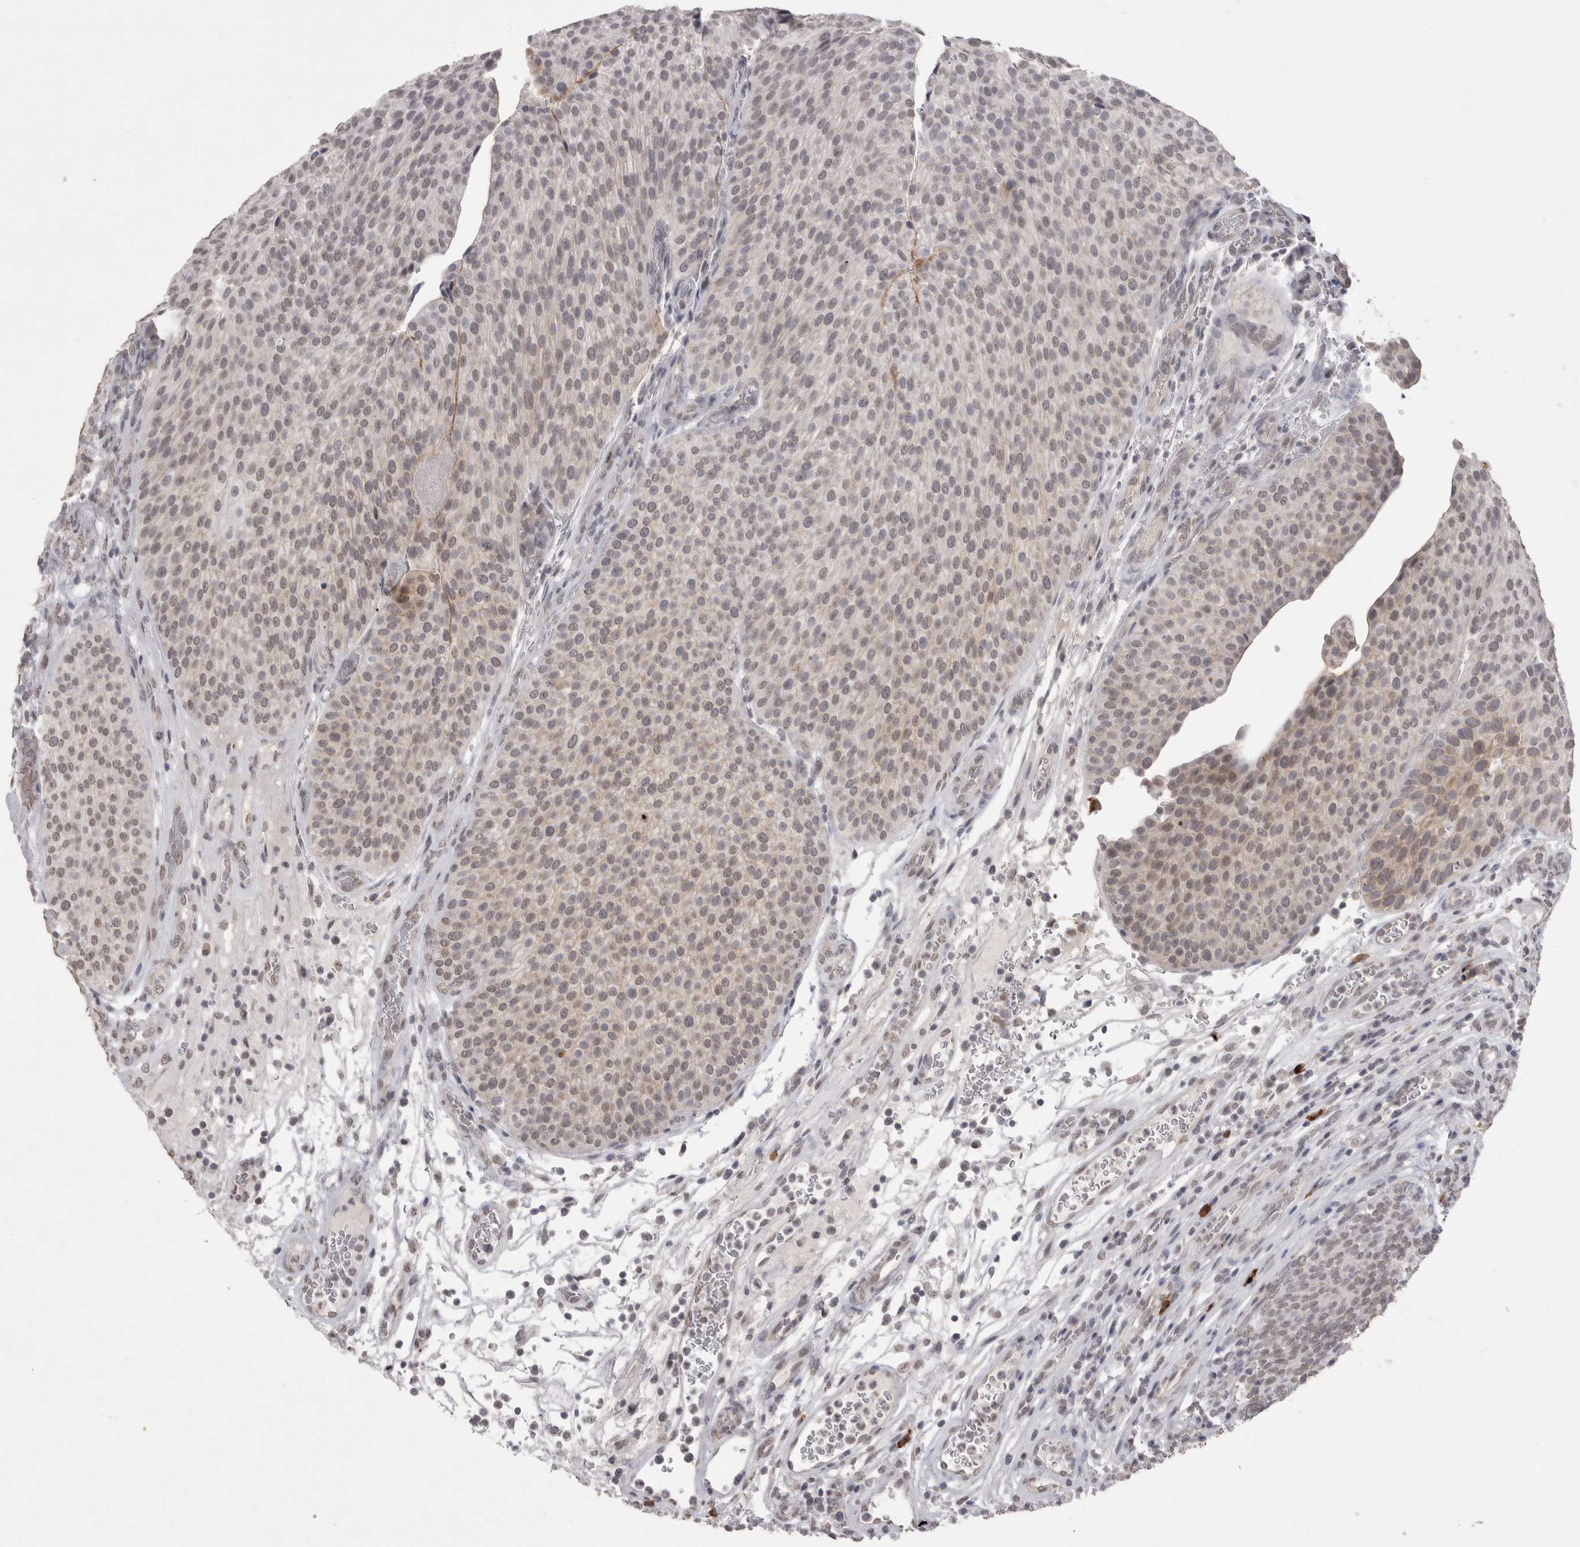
{"staining": {"intensity": "weak", "quantity": ">75%", "location": "nuclear"}, "tissue": "urothelial cancer", "cell_type": "Tumor cells", "image_type": "cancer", "snomed": [{"axis": "morphology", "description": "Normal tissue, NOS"}, {"axis": "morphology", "description": "Urothelial carcinoma, Low grade"}, {"axis": "topography", "description": "Smooth muscle"}, {"axis": "topography", "description": "Urinary bladder"}], "caption": "This is a photomicrograph of immunohistochemistry staining of urothelial cancer, which shows weak staining in the nuclear of tumor cells.", "gene": "DDX4", "patient": {"sex": "male", "age": 60}}